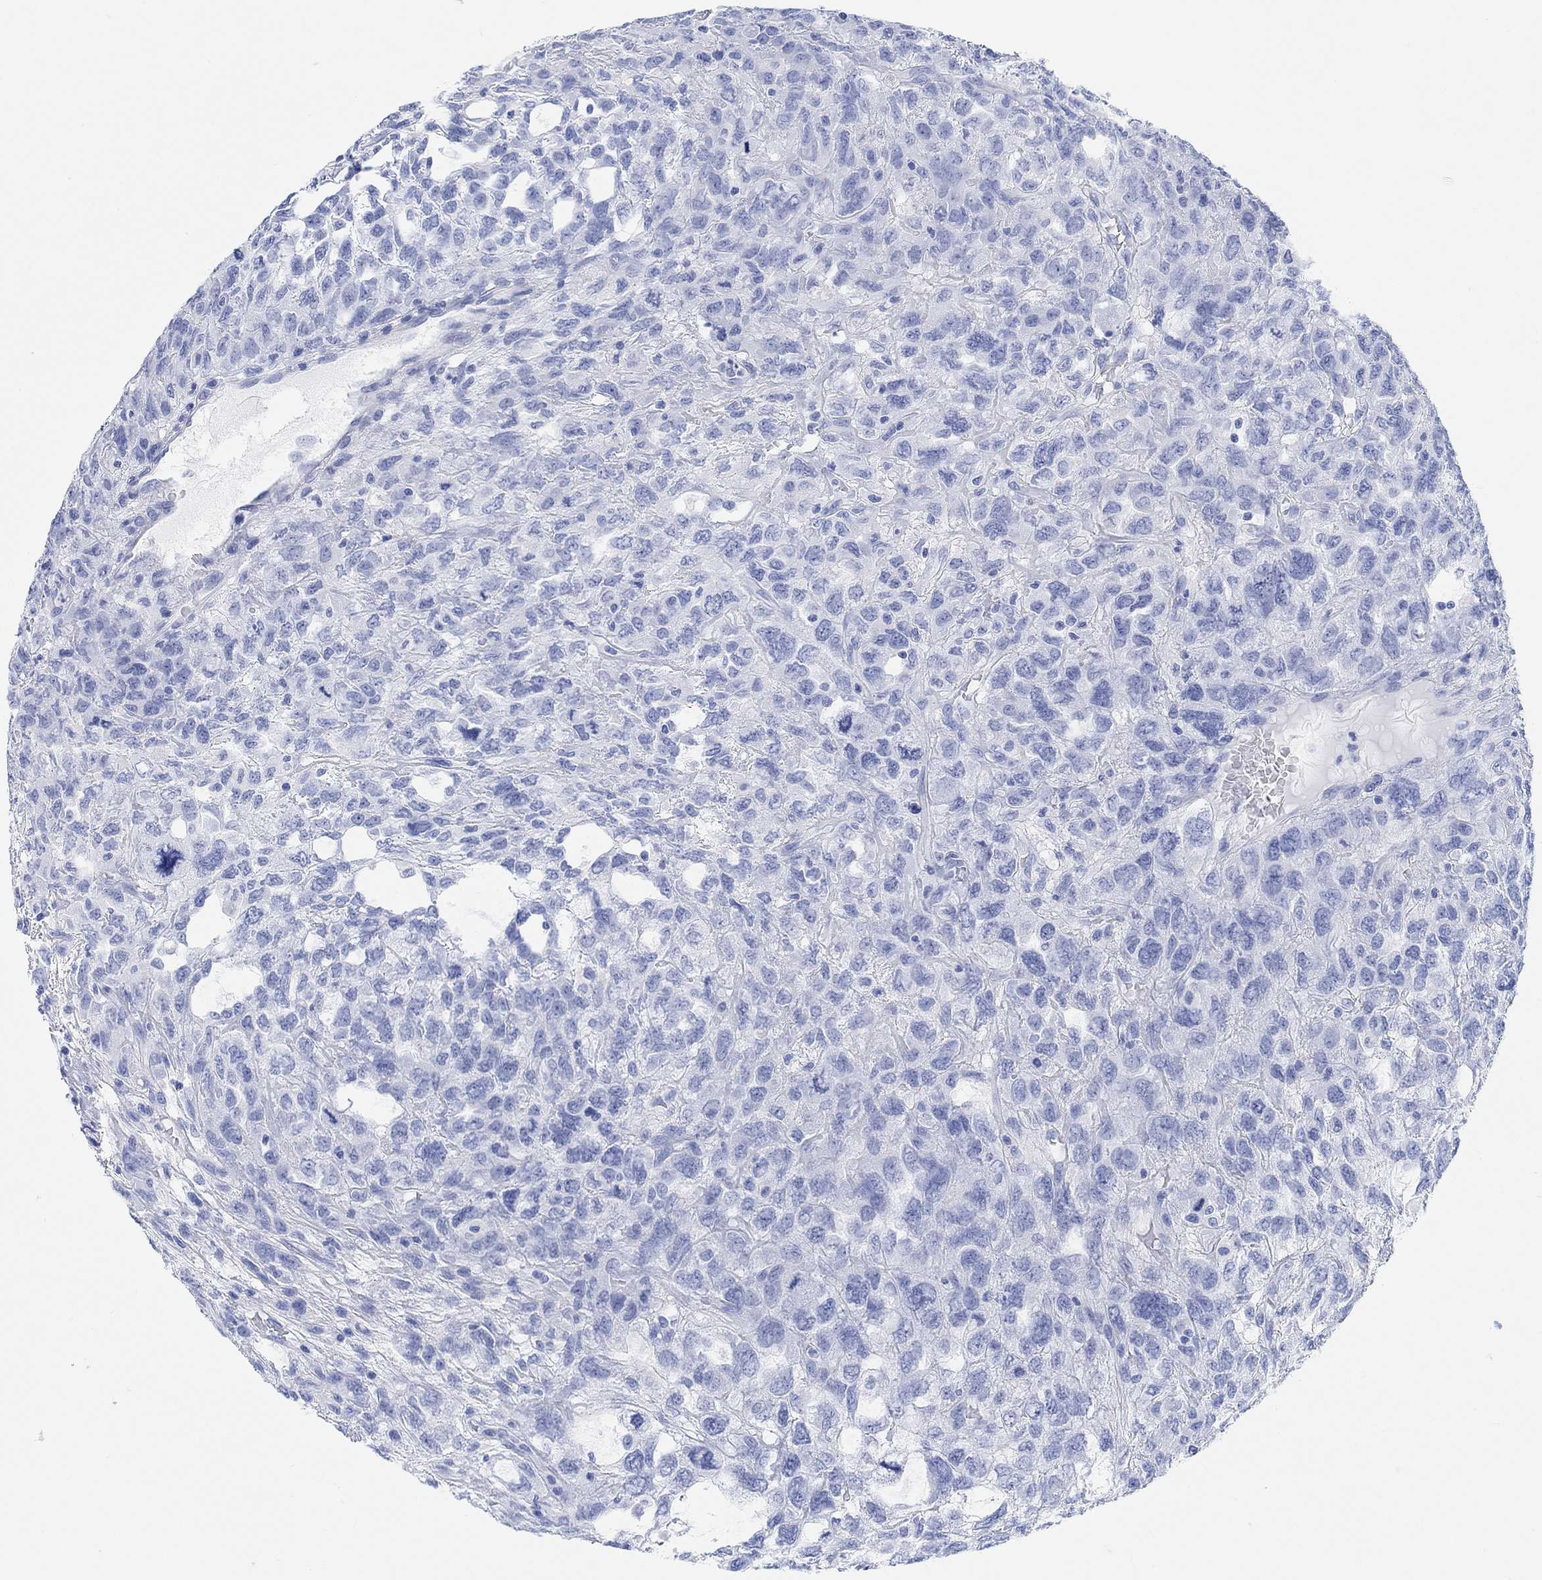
{"staining": {"intensity": "negative", "quantity": "none", "location": "none"}, "tissue": "testis cancer", "cell_type": "Tumor cells", "image_type": "cancer", "snomed": [{"axis": "morphology", "description": "Seminoma, NOS"}, {"axis": "topography", "description": "Testis"}], "caption": "Micrograph shows no significant protein staining in tumor cells of testis seminoma. (DAB (3,3'-diaminobenzidine) immunohistochemistry, high magnification).", "gene": "ANKRD33", "patient": {"sex": "male", "age": 52}}